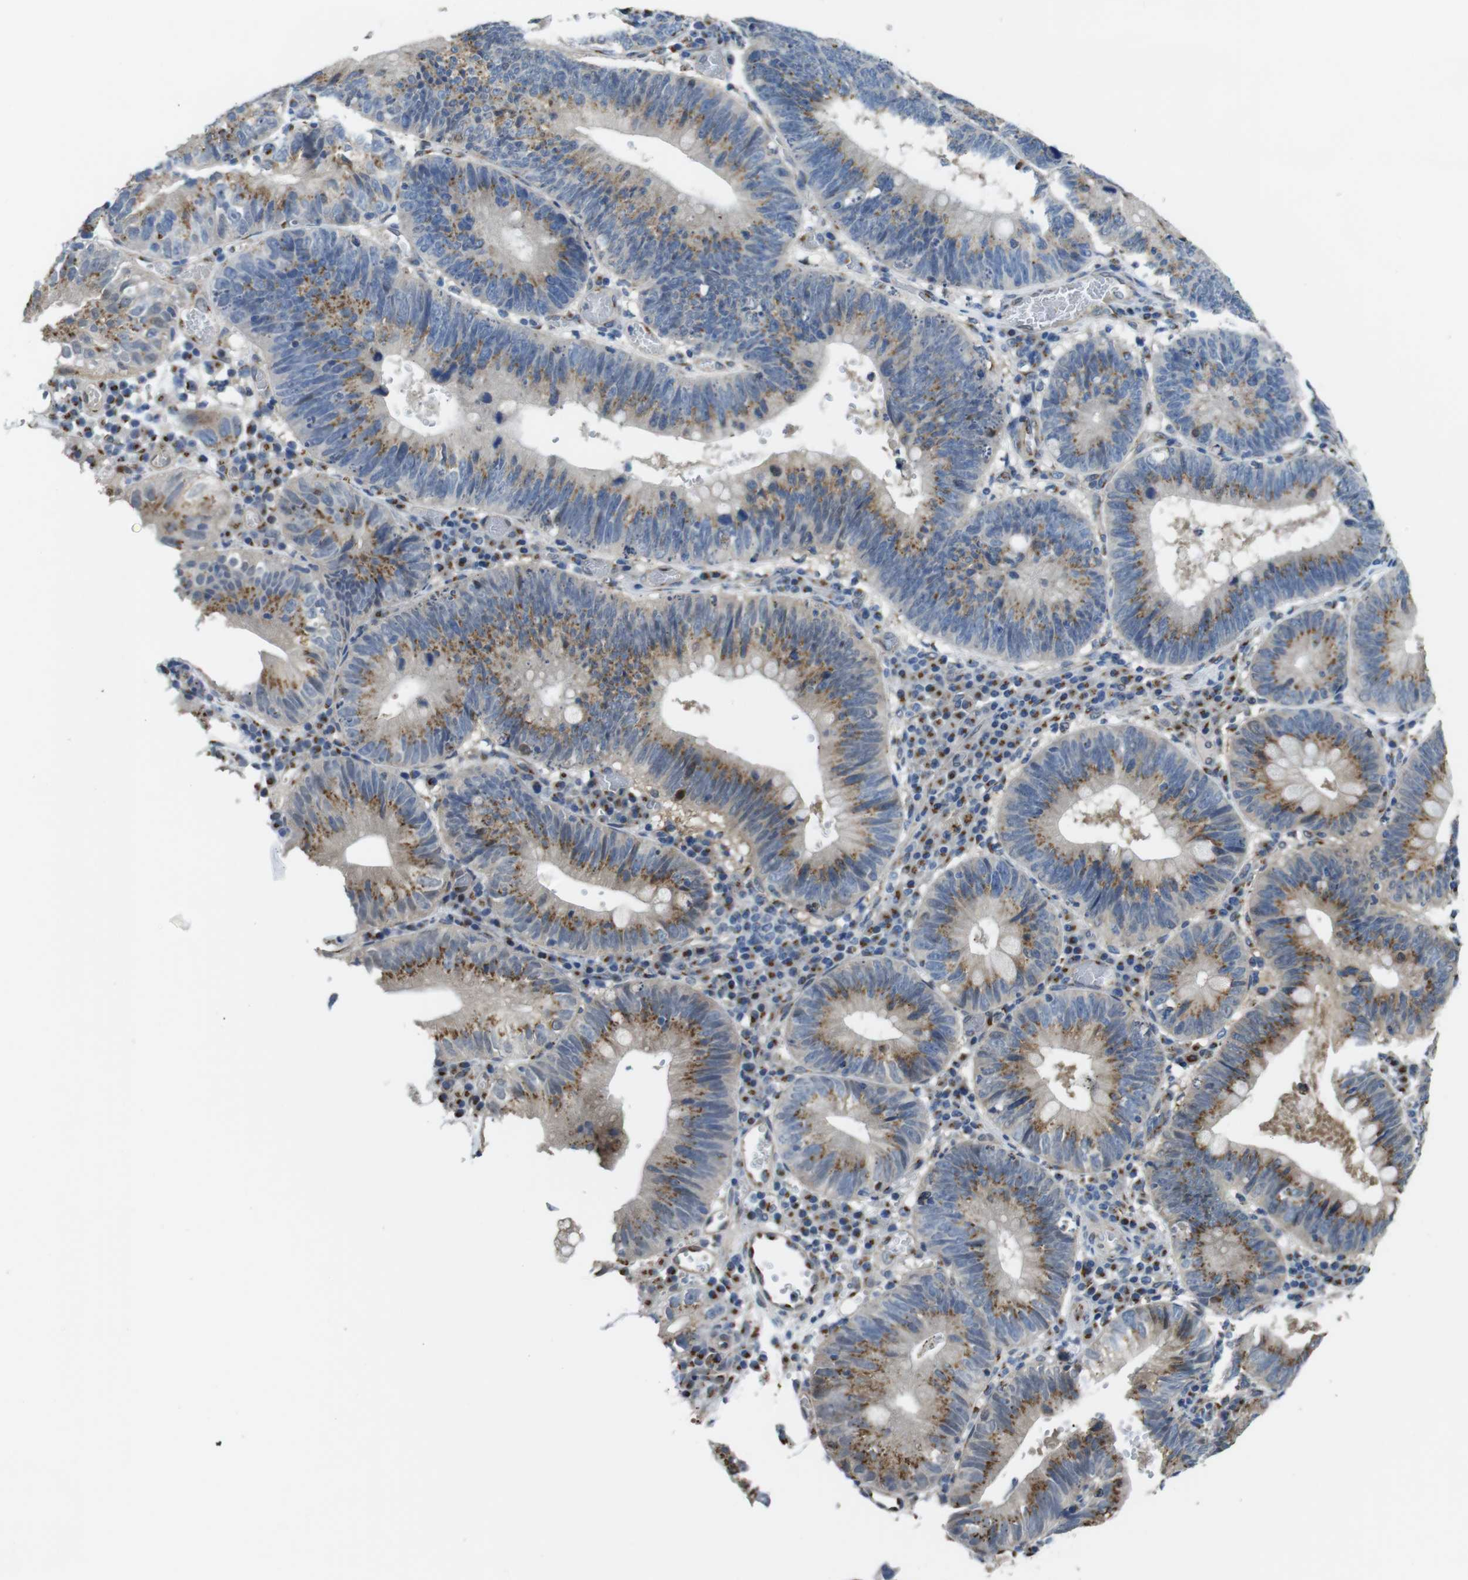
{"staining": {"intensity": "moderate", "quantity": ">75%", "location": "cytoplasmic/membranous"}, "tissue": "stomach cancer", "cell_type": "Tumor cells", "image_type": "cancer", "snomed": [{"axis": "morphology", "description": "Adenocarcinoma, NOS"}, {"axis": "topography", "description": "Stomach"}], "caption": "High-power microscopy captured an immunohistochemistry (IHC) photomicrograph of stomach cancer, revealing moderate cytoplasmic/membranous expression in approximately >75% of tumor cells. Using DAB (3,3'-diaminobenzidine) (brown) and hematoxylin (blue) stains, captured at high magnification using brightfield microscopy.", "gene": "RAB6A", "patient": {"sex": "male", "age": 59}}